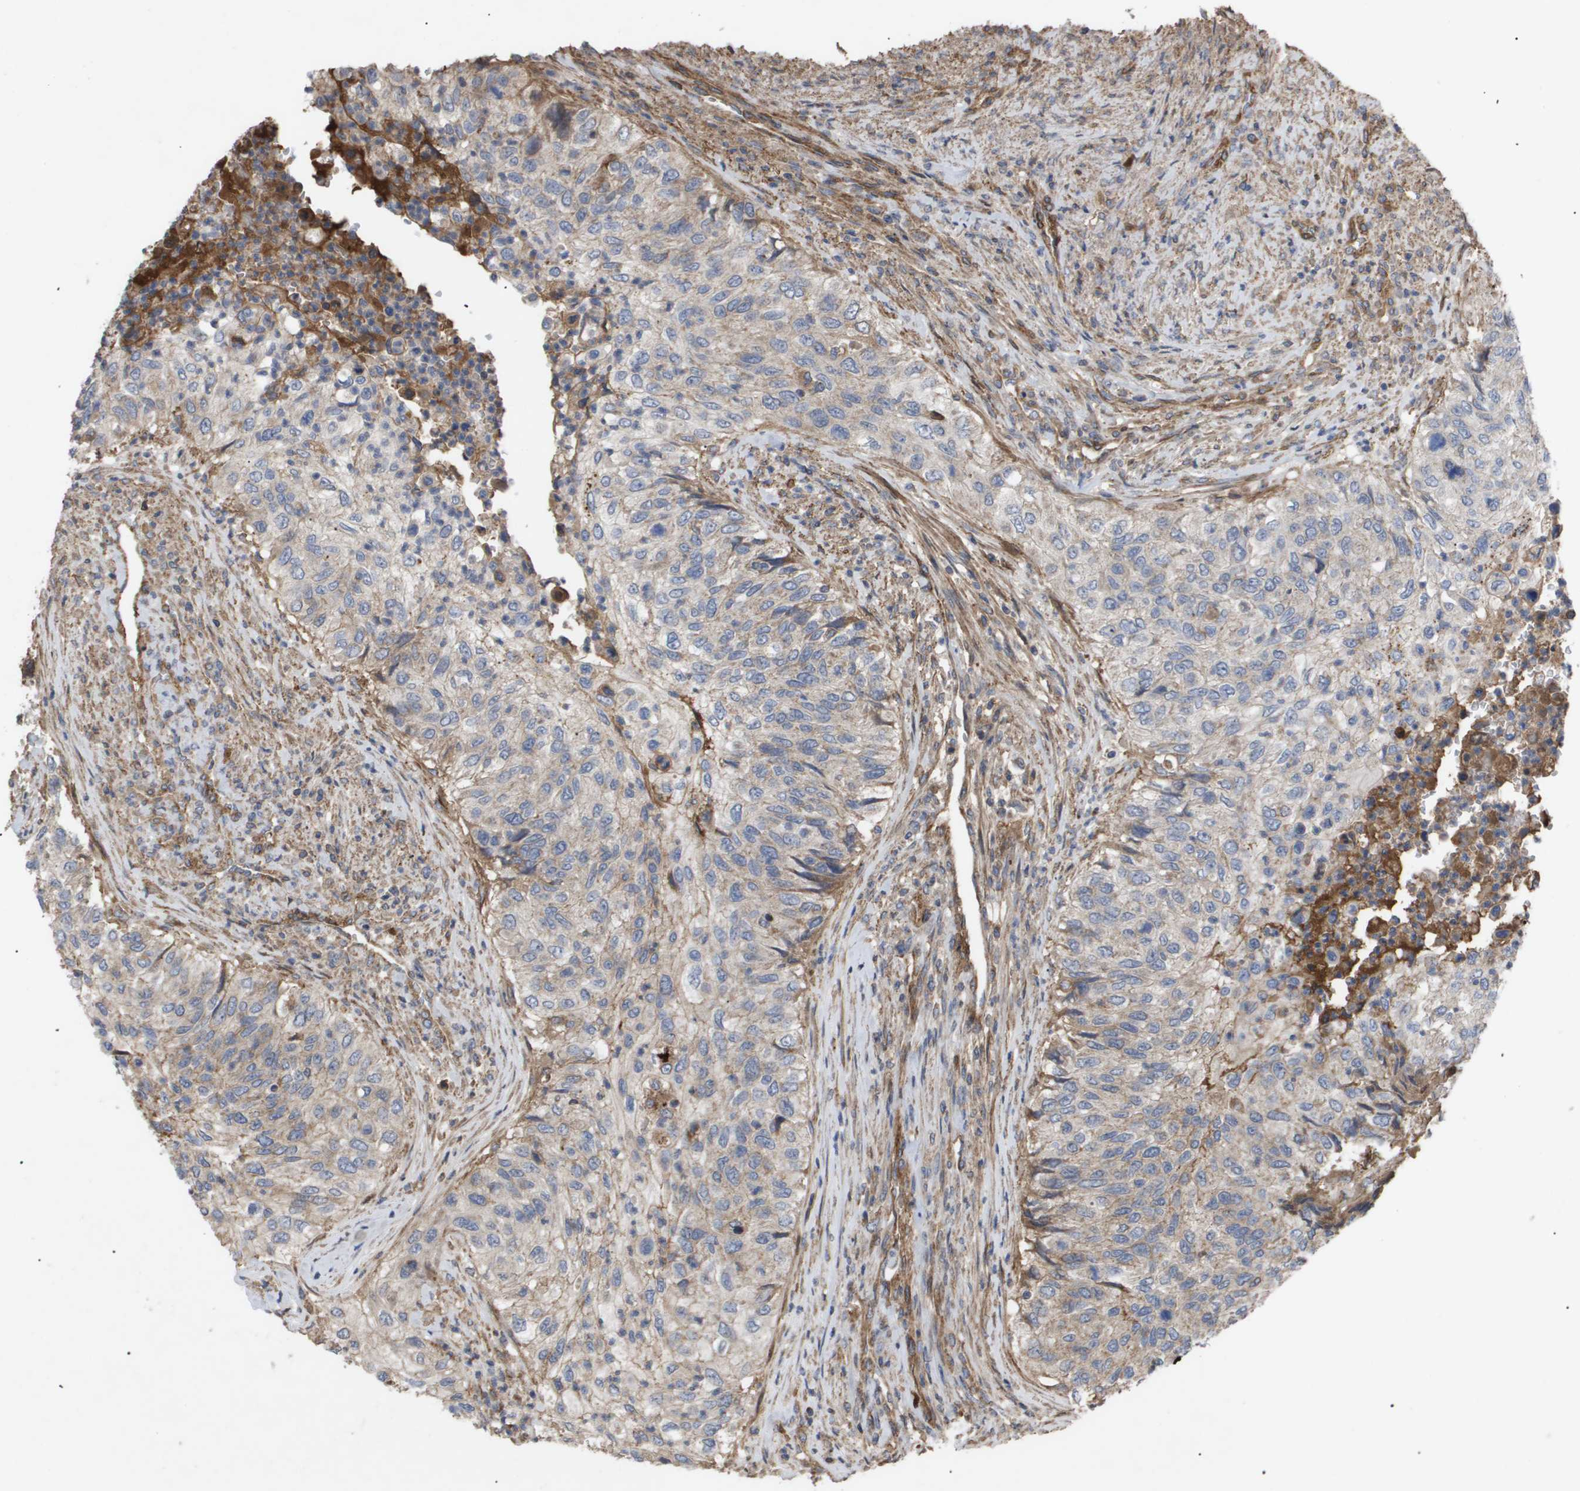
{"staining": {"intensity": "weak", "quantity": ">75%", "location": "cytoplasmic/membranous"}, "tissue": "urothelial cancer", "cell_type": "Tumor cells", "image_type": "cancer", "snomed": [{"axis": "morphology", "description": "Urothelial carcinoma, High grade"}, {"axis": "topography", "description": "Urinary bladder"}], "caption": "DAB (3,3'-diaminobenzidine) immunohistochemical staining of human high-grade urothelial carcinoma reveals weak cytoplasmic/membranous protein expression in about >75% of tumor cells. Immunohistochemistry (ihc) stains the protein of interest in brown and the nuclei are stained blue.", "gene": "TNS1", "patient": {"sex": "female", "age": 60}}